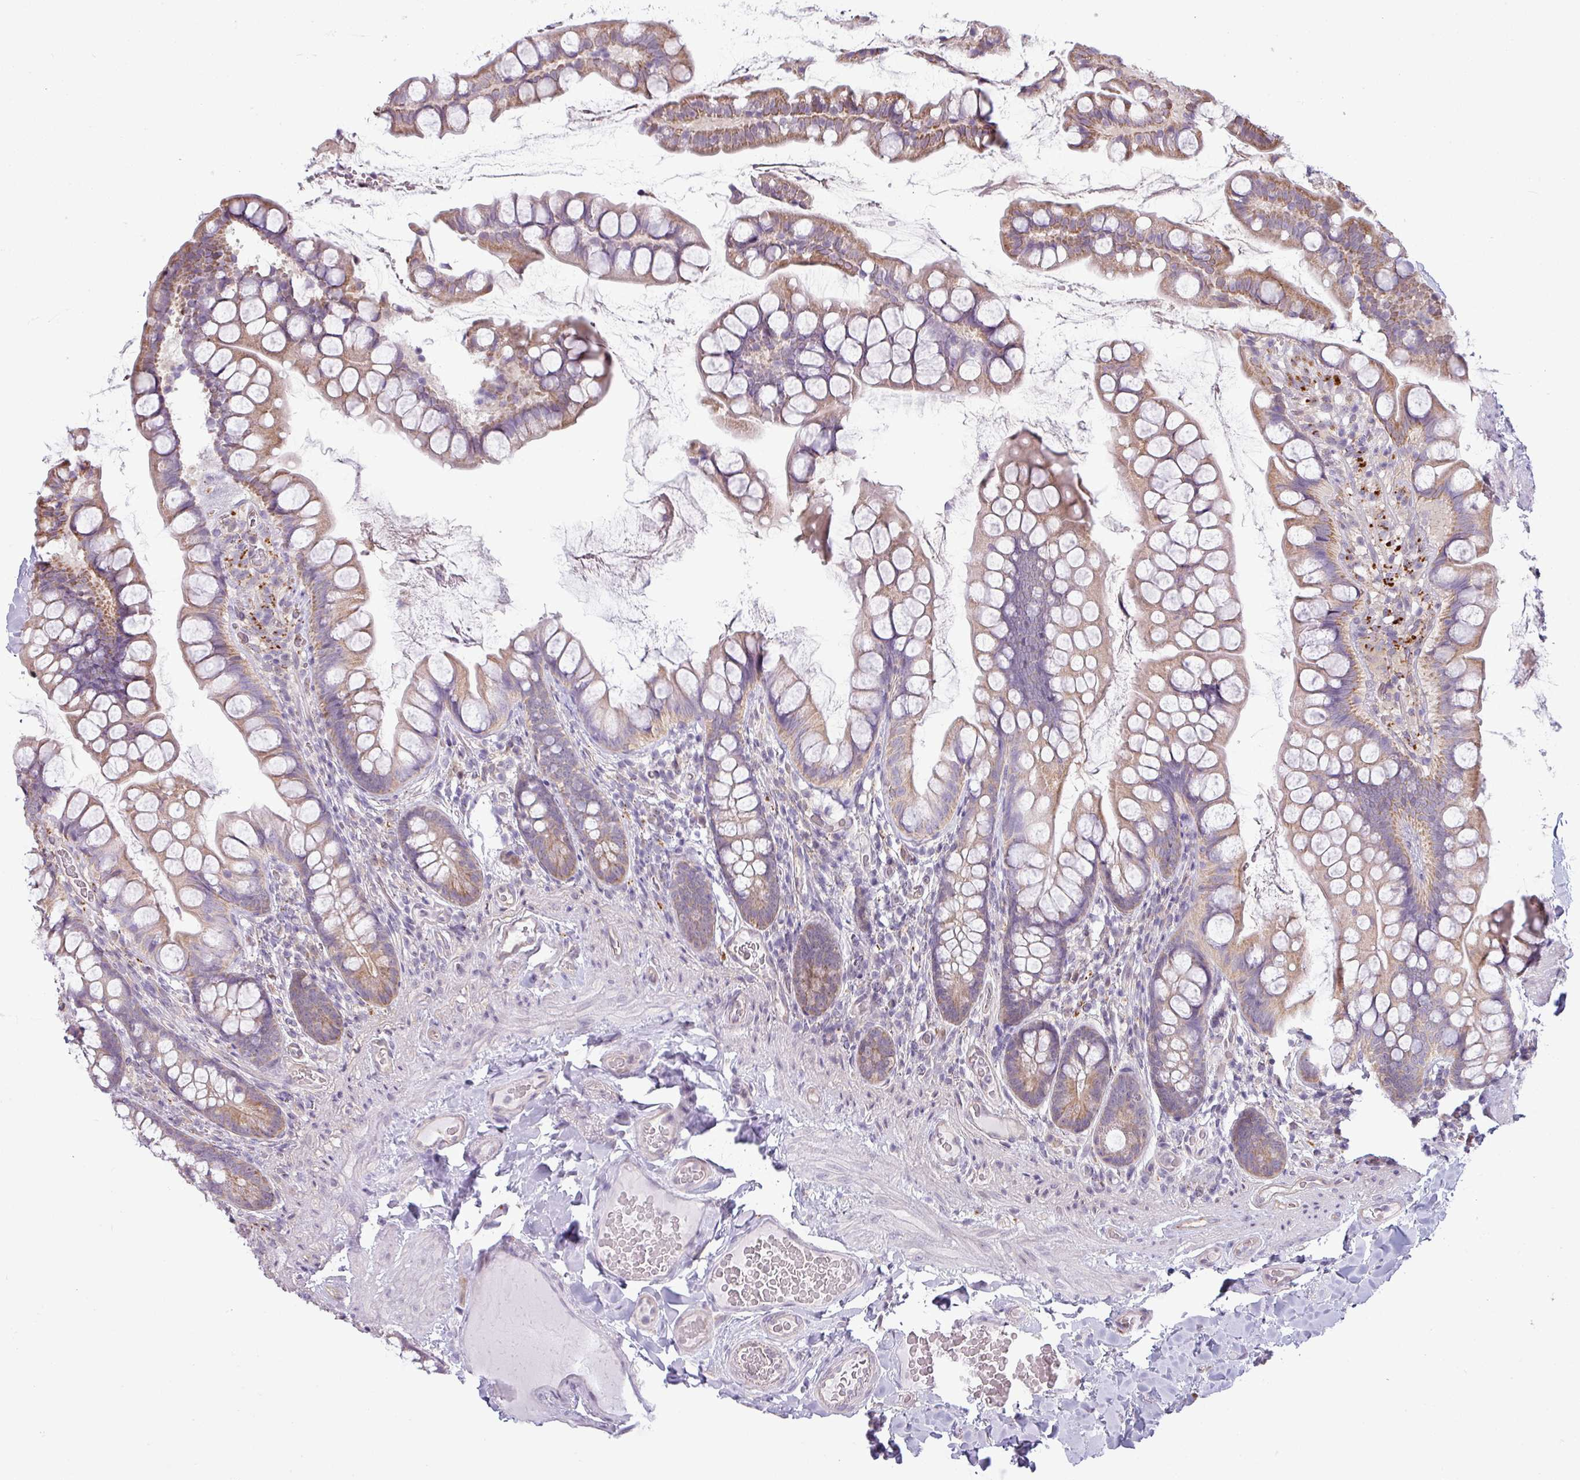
{"staining": {"intensity": "moderate", "quantity": ">75%", "location": "cytoplasmic/membranous"}, "tissue": "small intestine", "cell_type": "Glandular cells", "image_type": "normal", "snomed": [{"axis": "morphology", "description": "Normal tissue, NOS"}, {"axis": "topography", "description": "Small intestine"}], "caption": "Moderate cytoplasmic/membranous positivity for a protein is appreciated in approximately >75% of glandular cells of normal small intestine using immunohistochemistry (IHC).", "gene": "CCDC144A", "patient": {"sex": "male", "age": 70}}